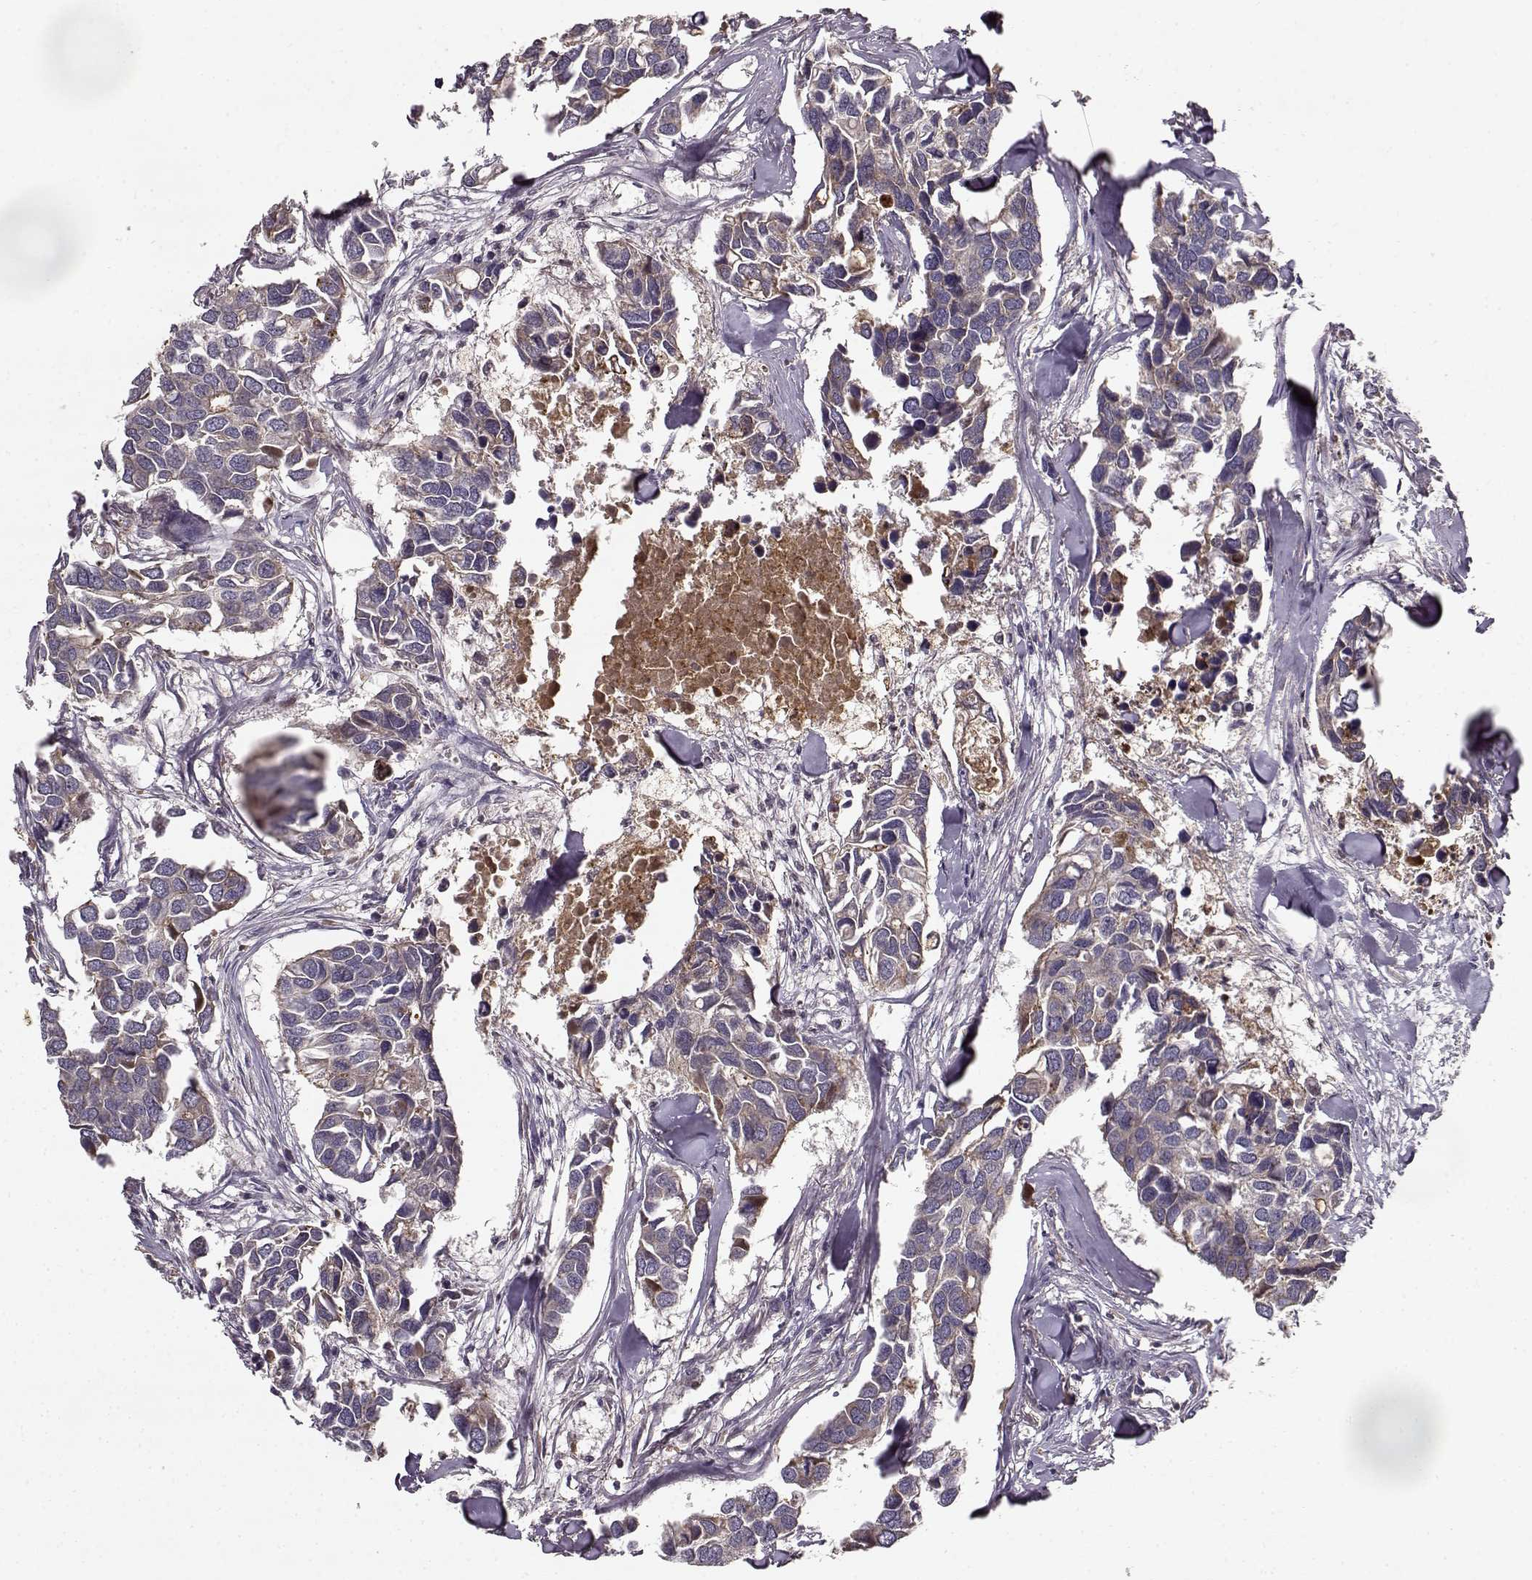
{"staining": {"intensity": "weak", "quantity": ">75%", "location": "cytoplasmic/membranous"}, "tissue": "breast cancer", "cell_type": "Tumor cells", "image_type": "cancer", "snomed": [{"axis": "morphology", "description": "Duct carcinoma"}, {"axis": "topography", "description": "Breast"}], "caption": "Immunohistochemistry (IHC) image of human breast cancer stained for a protein (brown), which displays low levels of weak cytoplasmic/membranous expression in about >75% of tumor cells.", "gene": "IFRD2", "patient": {"sex": "female", "age": 83}}